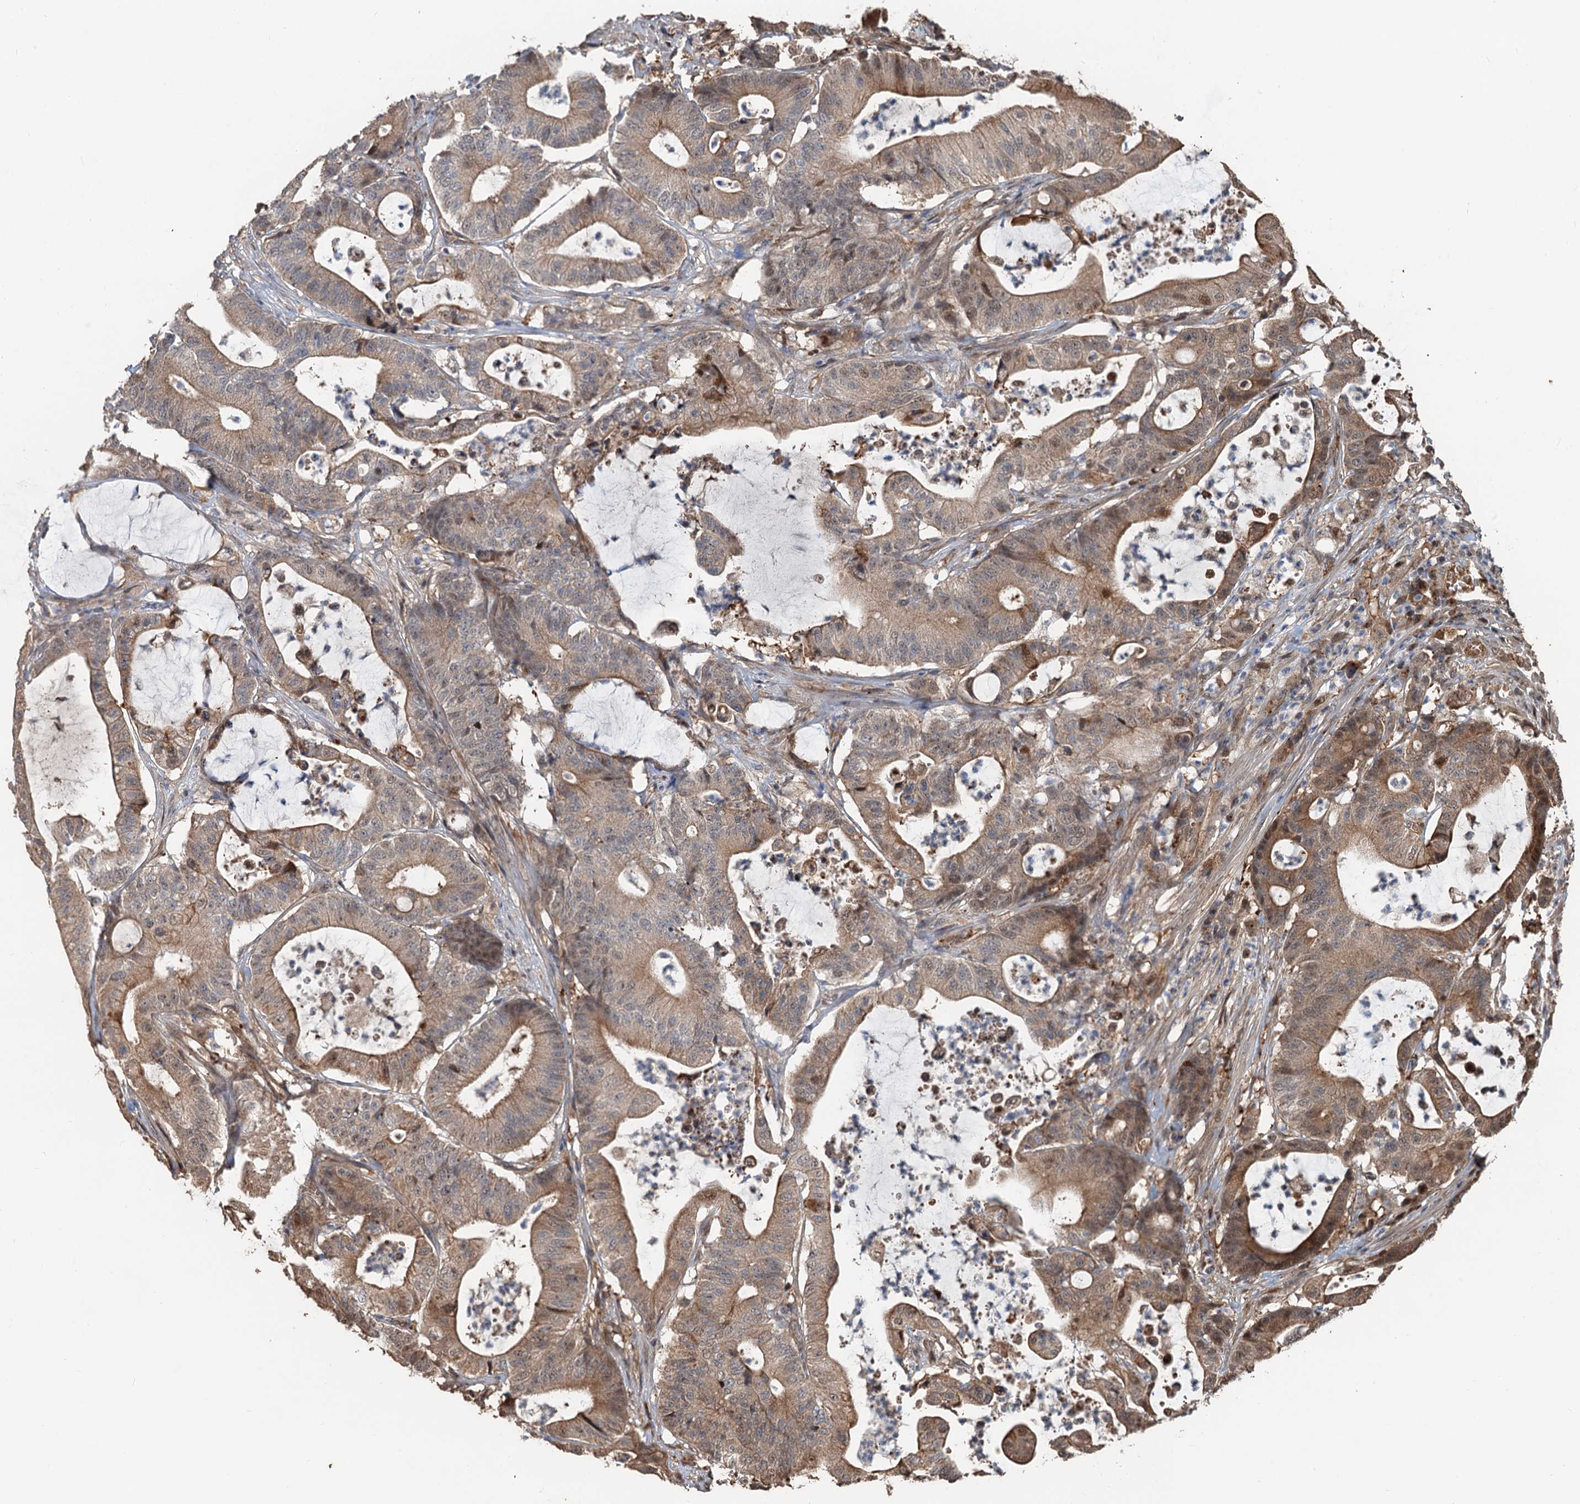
{"staining": {"intensity": "moderate", "quantity": "25%-75%", "location": "cytoplasmic/membranous"}, "tissue": "colorectal cancer", "cell_type": "Tumor cells", "image_type": "cancer", "snomed": [{"axis": "morphology", "description": "Adenocarcinoma, NOS"}, {"axis": "topography", "description": "Colon"}], "caption": "IHC (DAB) staining of colorectal adenocarcinoma shows moderate cytoplasmic/membranous protein expression in about 25%-75% of tumor cells.", "gene": "DEXI", "patient": {"sex": "female", "age": 84}}